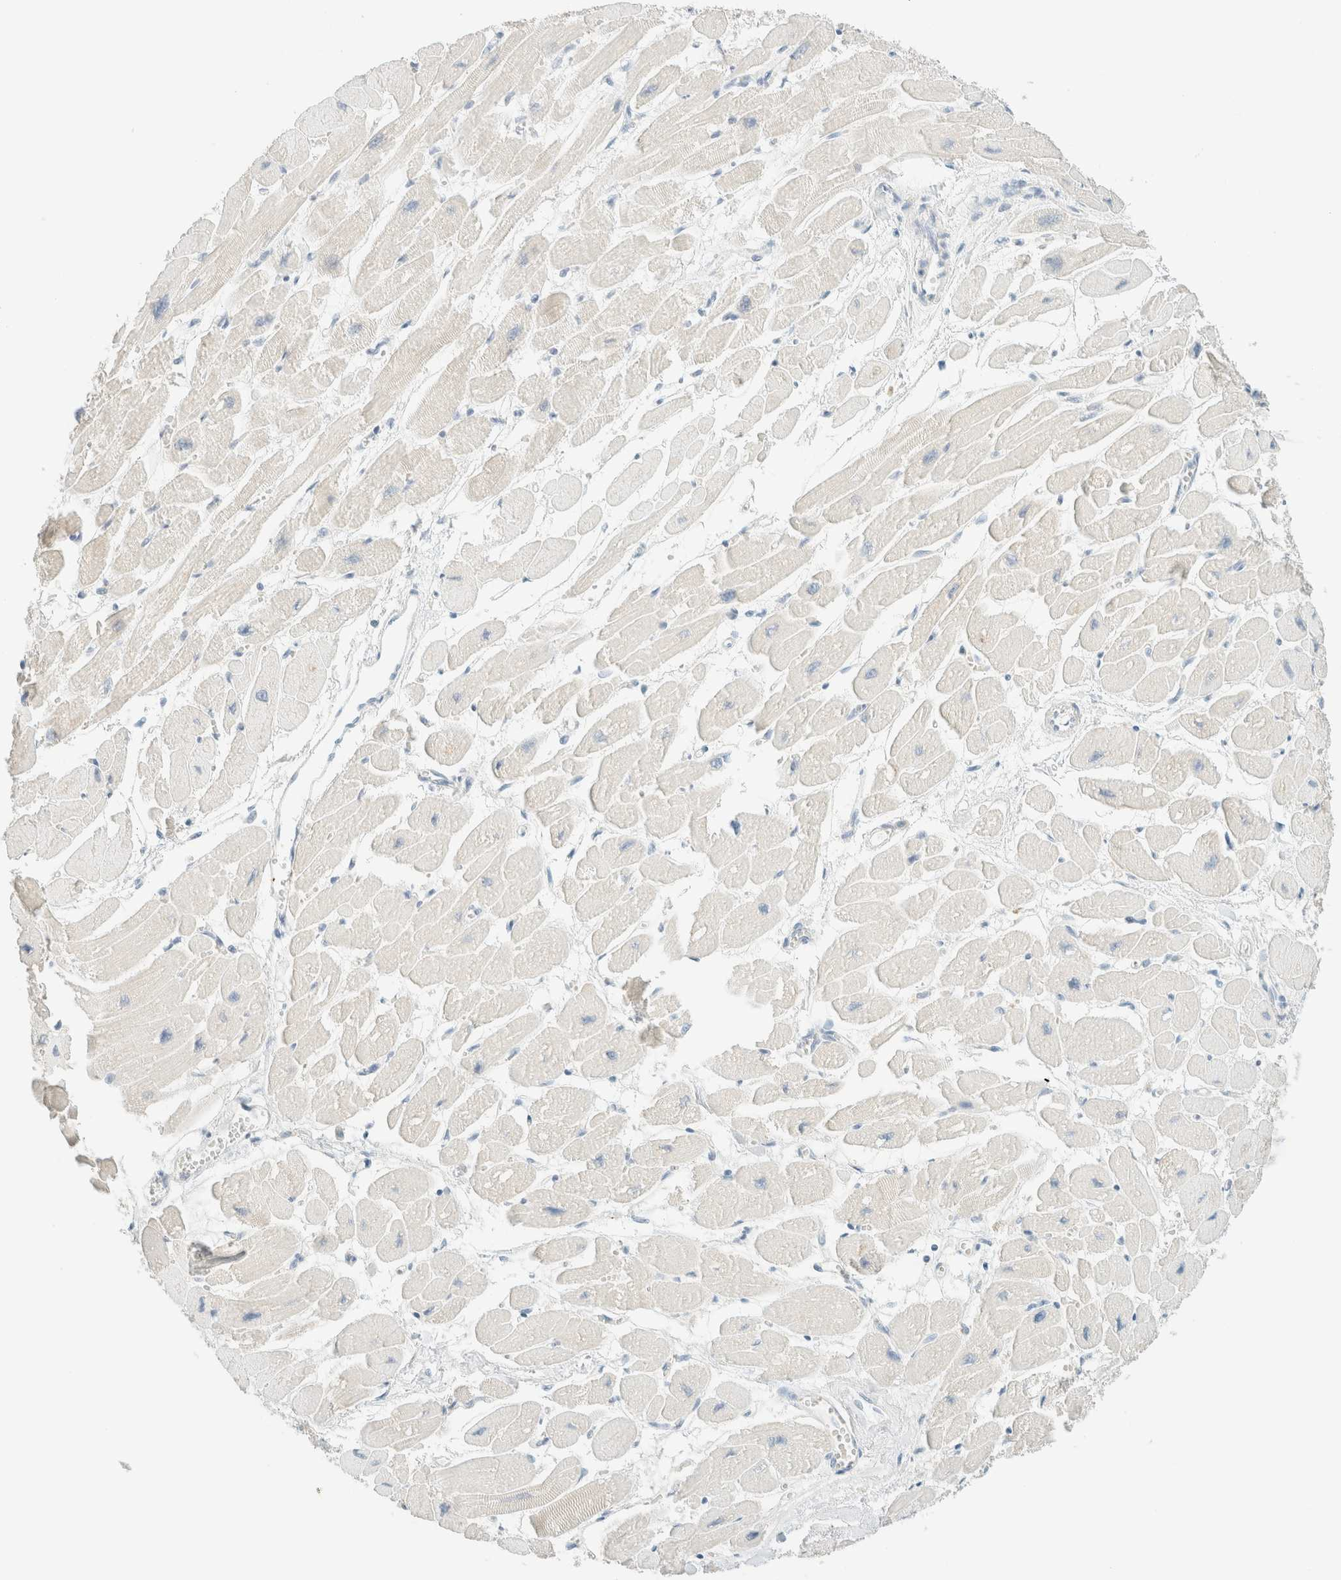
{"staining": {"intensity": "negative", "quantity": "none", "location": "none"}, "tissue": "heart muscle", "cell_type": "Cardiomyocytes", "image_type": "normal", "snomed": [{"axis": "morphology", "description": "Normal tissue, NOS"}, {"axis": "topography", "description": "Heart"}], "caption": "Immunohistochemistry image of benign human heart muscle stained for a protein (brown), which demonstrates no staining in cardiomyocytes.", "gene": "GPA33", "patient": {"sex": "female", "age": 54}}